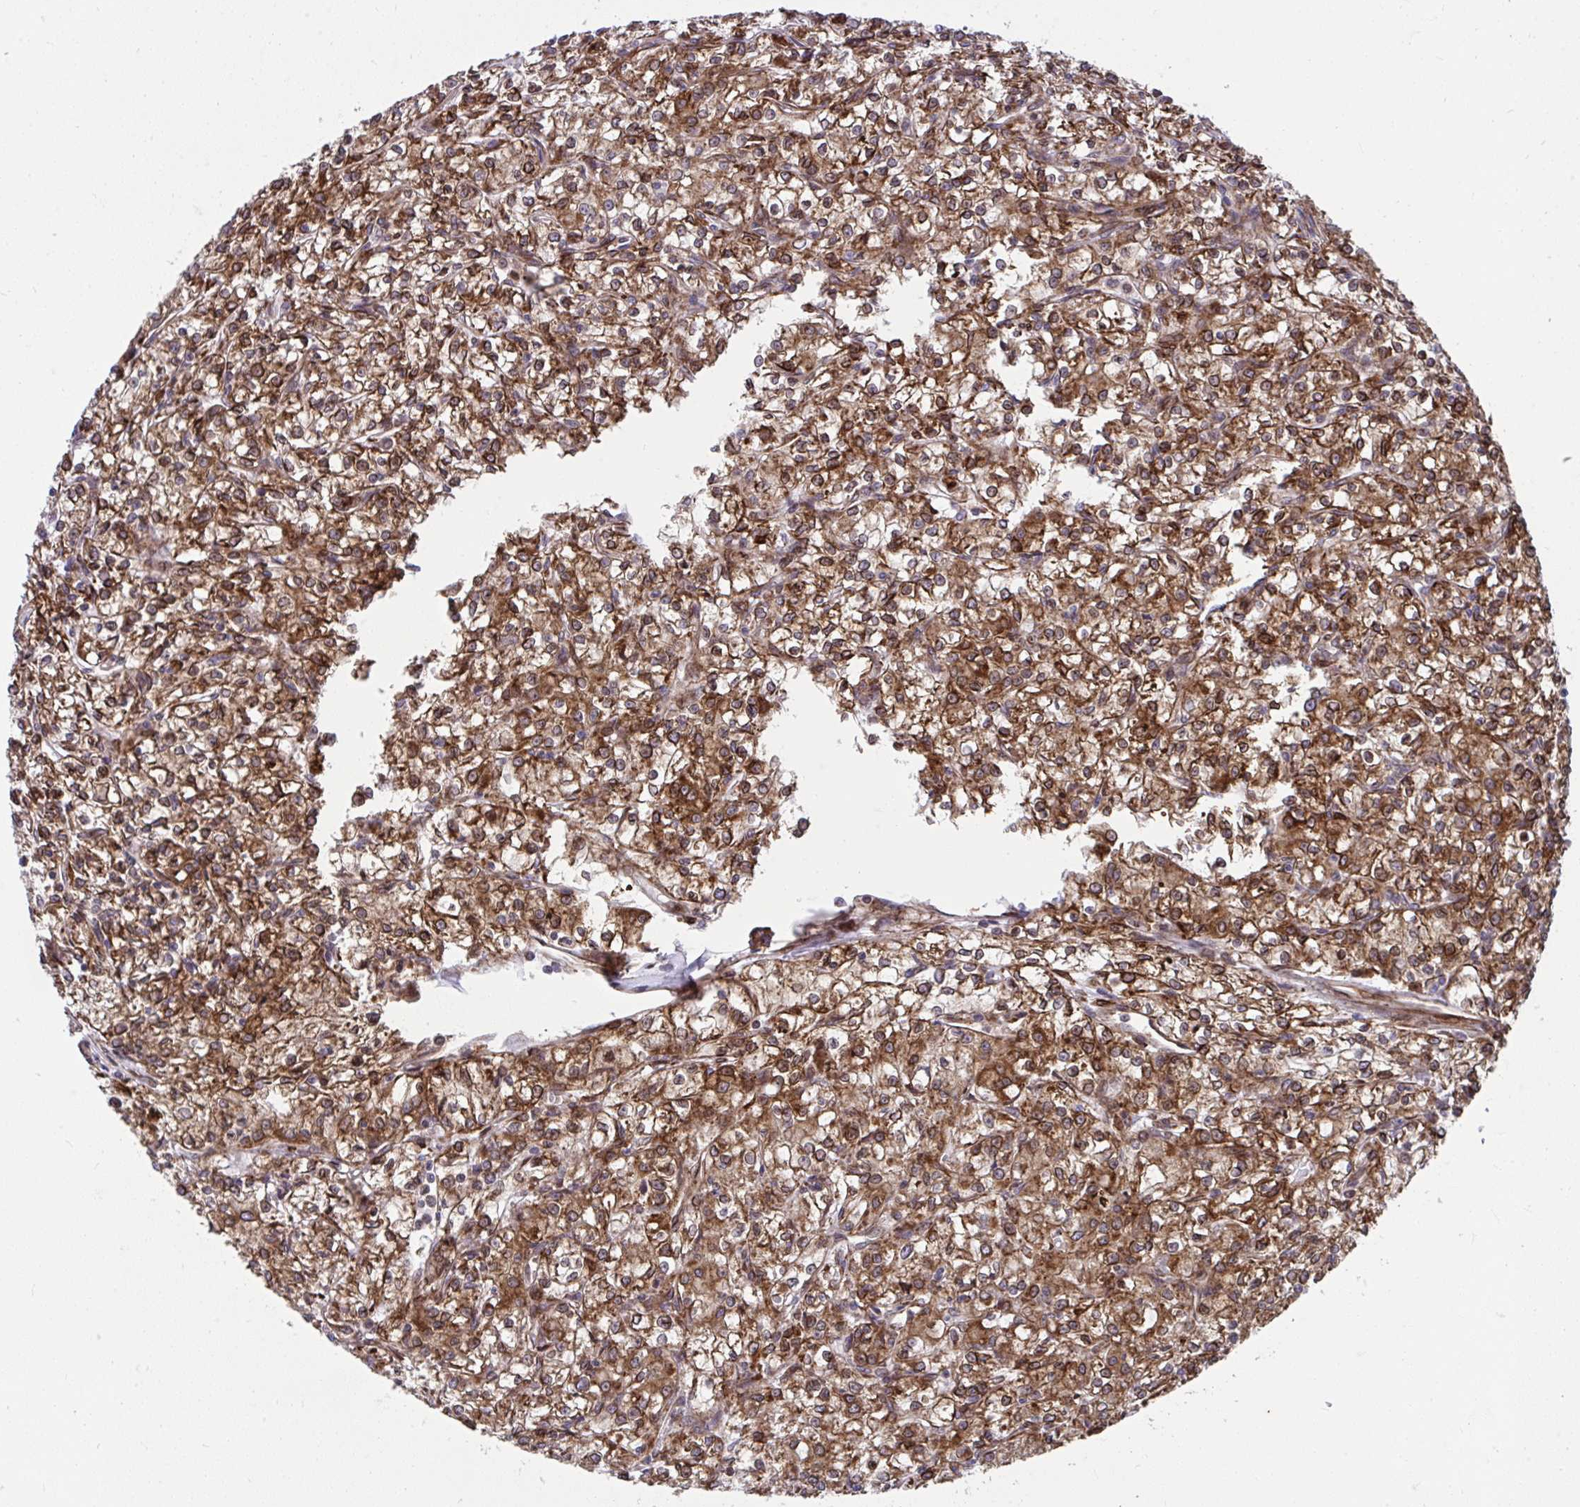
{"staining": {"intensity": "strong", "quantity": ">75%", "location": "cytoplasmic/membranous"}, "tissue": "renal cancer", "cell_type": "Tumor cells", "image_type": "cancer", "snomed": [{"axis": "morphology", "description": "Adenocarcinoma, NOS"}, {"axis": "topography", "description": "Kidney"}], "caption": "About >75% of tumor cells in renal cancer show strong cytoplasmic/membranous protein positivity as visualized by brown immunohistochemical staining.", "gene": "STIM2", "patient": {"sex": "female", "age": 59}}